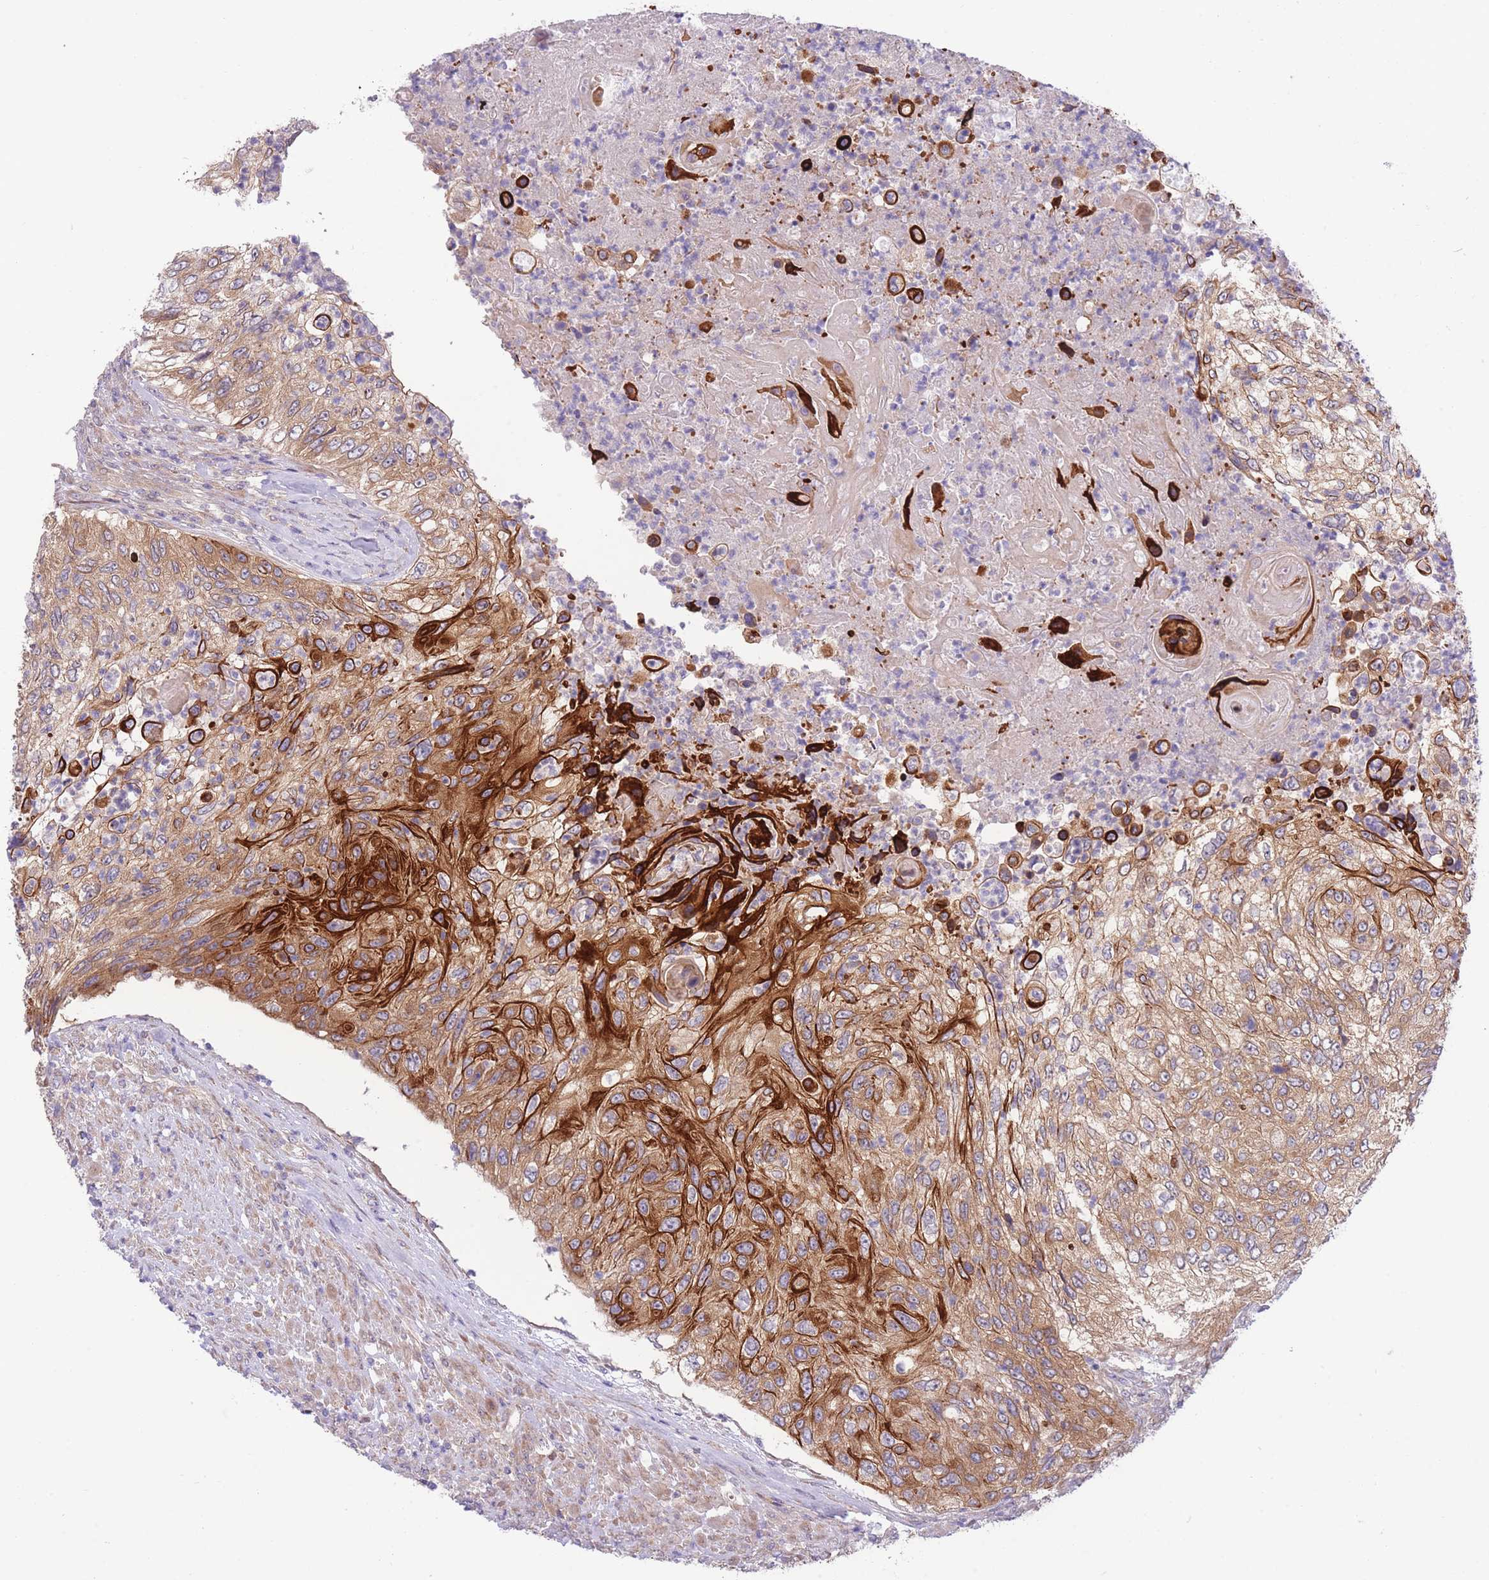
{"staining": {"intensity": "strong", "quantity": "25%-75%", "location": "cytoplasmic/membranous"}, "tissue": "urothelial cancer", "cell_type": "Tumor cells", "image_type": "cancer", "snomed": [{"axis": "morphology", "description": "Urothelial carcinoma, High grade"}, {"axis": "topography", "description": "Urinary bladder"}], "caption": "A high-resolution micrograph shows IHC staining of urothelial cancer, which demonstrates strong cytoplasmic/membranous positivity in about 25%-75% of tumor cells. (DAB IHC, brown staining for protein, blue staining for nuclei).", "gene": "CHAC1", "patient": {"sex": "female", "age": 60}}